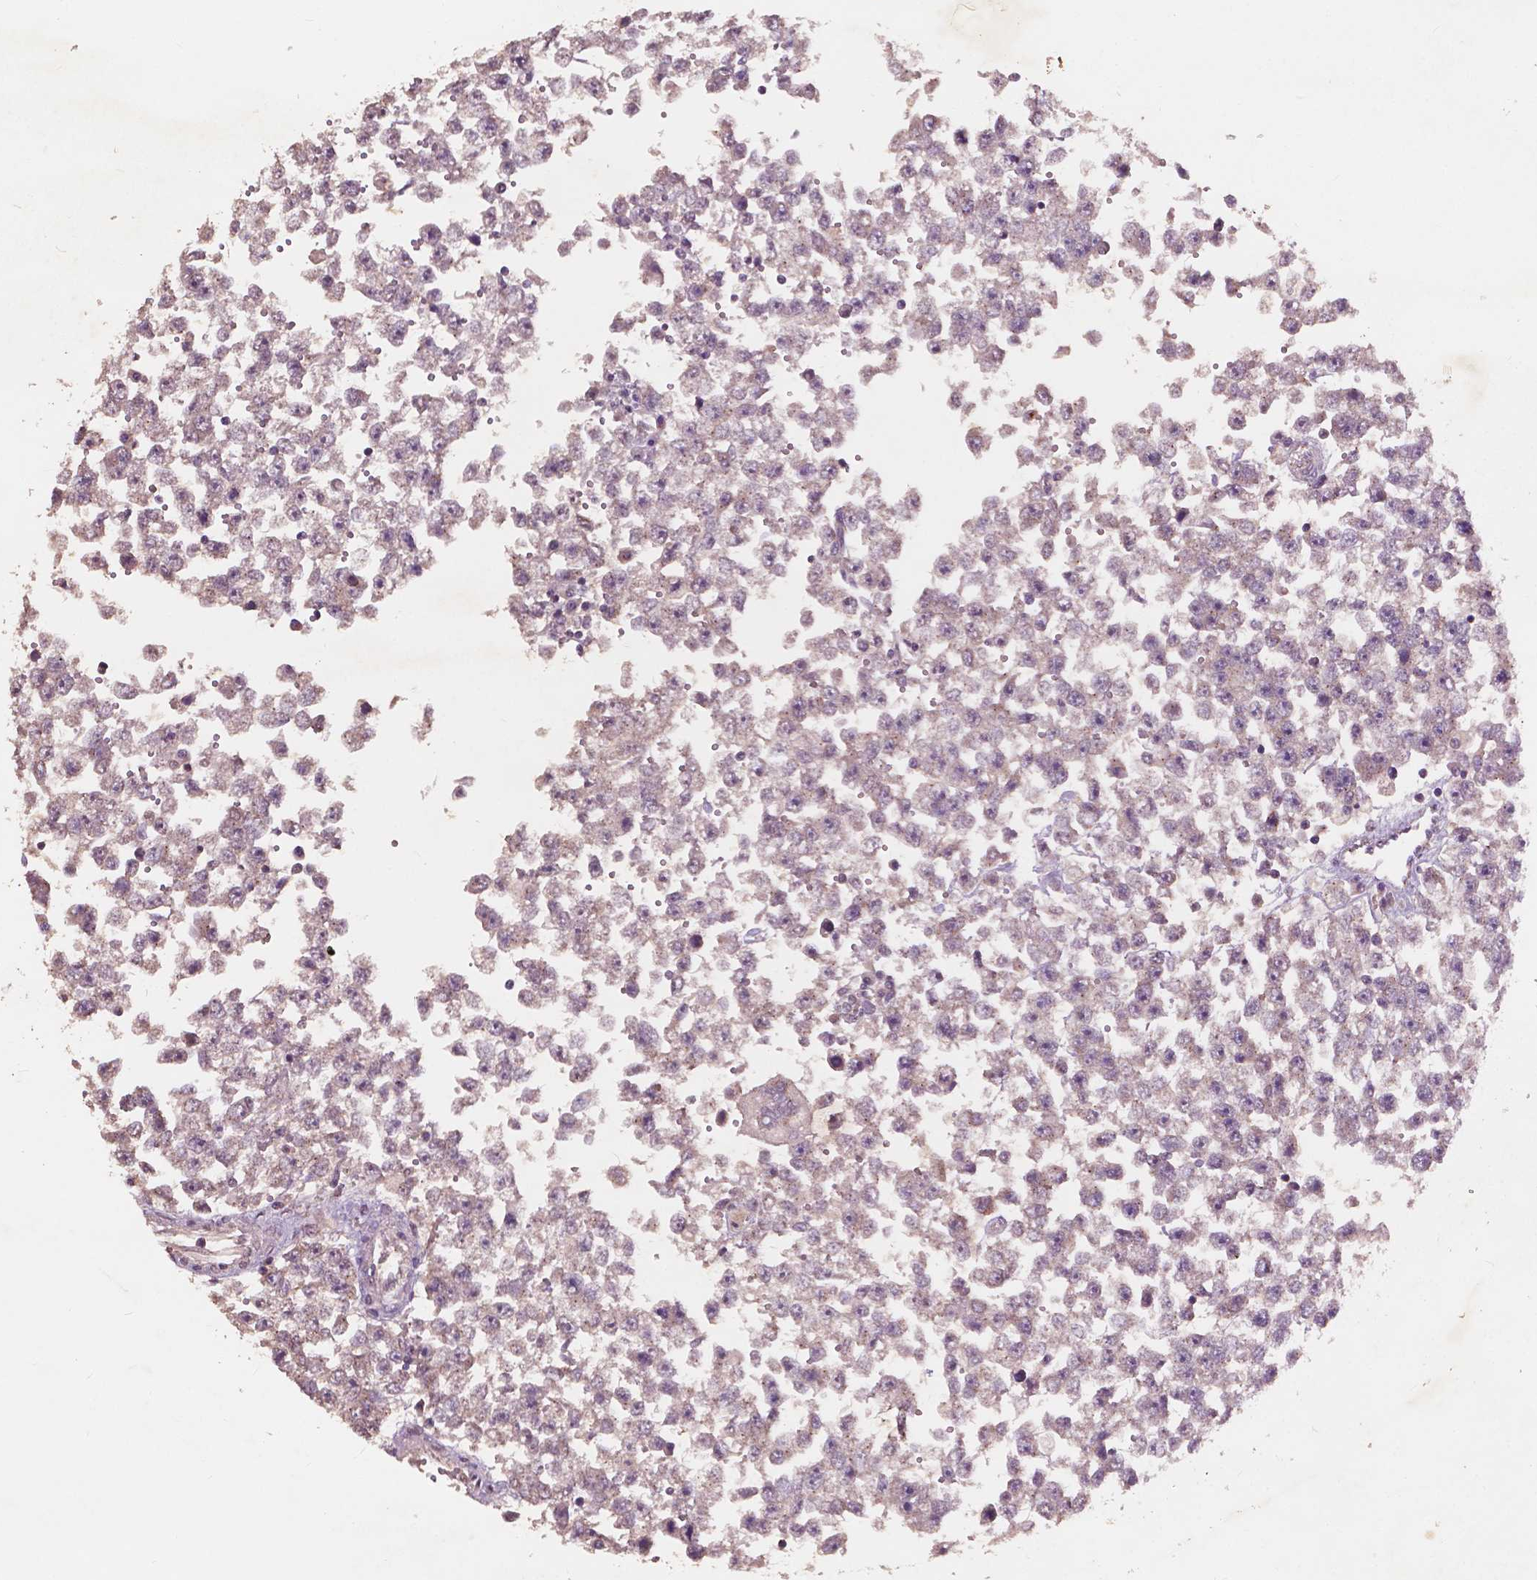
{"staining": {"intensity": "weak", "quantity": "25%-75%", "location": "cytoplasmic/membranous"}, "tissue": "testis cancer", "cell_type": "Tumor cells", "image_type": "cancer", "snomed": [{"axis": "morphology", "description": "Seminoma, NOS"}, {"axis": "topography", "description": "Testis"}], "caption": "Weak cytoplasmic/membranous positivity is identified in approximately 25%-75% of tumor cells in seminoma (testis). The protein of interest is stained brown, and the nuclei are stained in blue (DAB (3,3'-diaminobenzidine) IHC with brightfield microscopy, high magnification).", "gene": "CHPT1", "patient": {"sex": "male", "age": 34}}